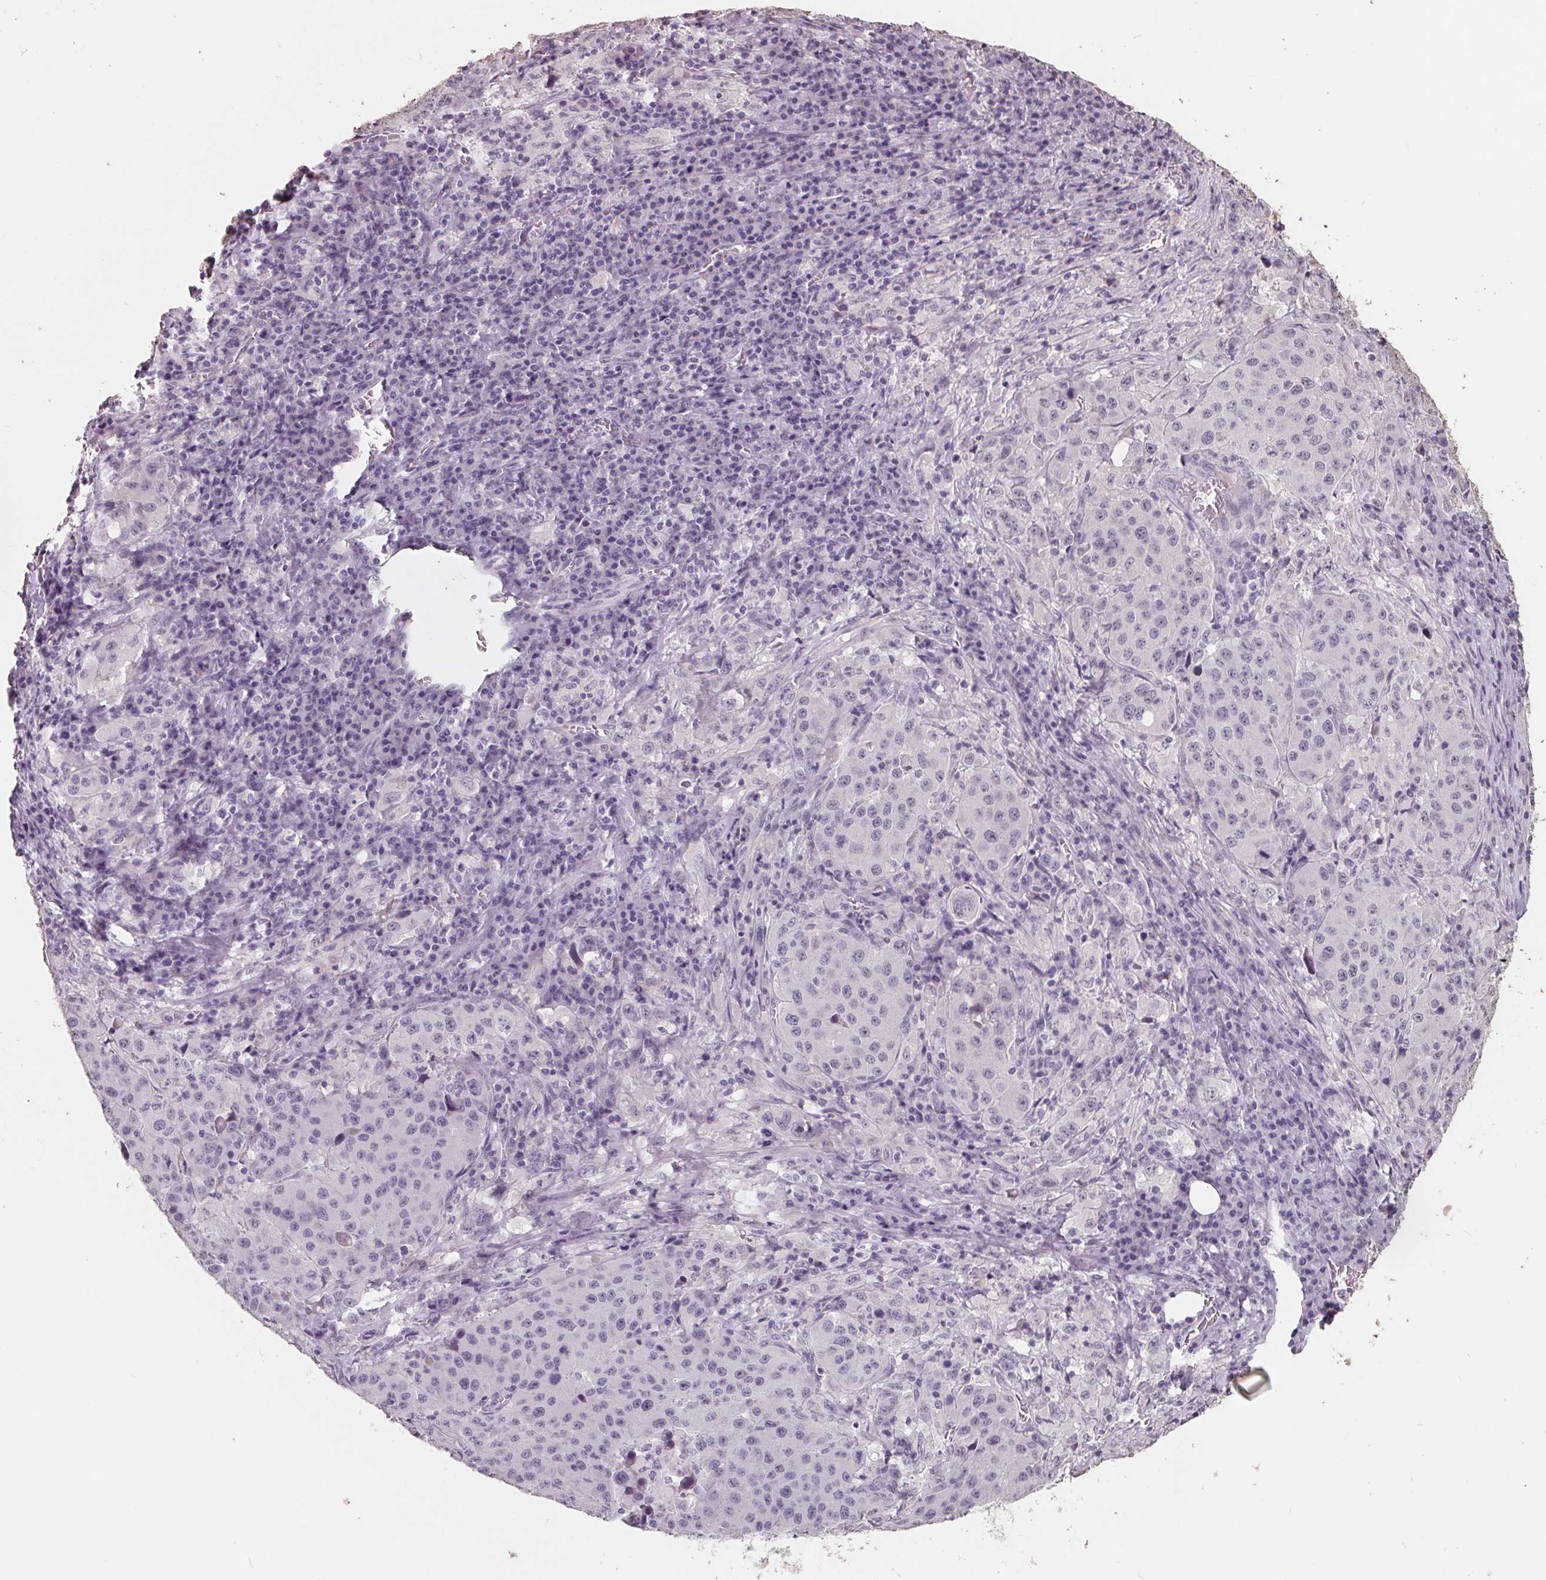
{"staining": {"intensity": "negative", "quantity": "none", "location": "none"}, "tissue": "stomach cancer", "cell_type": "Tumor cells", "image_type": "cancer", "snomed": [{"axis": "morphology", "description": "Adenocarcinoma, NOS"}, {"axis": "topography", "description": "Stomach"}], "caption": "An image of human stomach cancer is negative for staining in tumor cells. (DAB immunohistochemistry (IHC) visualized using brightfield microscopy, high magnification).", "gene": "FTCD", "patient": {"sex": "male", "age": 71}}